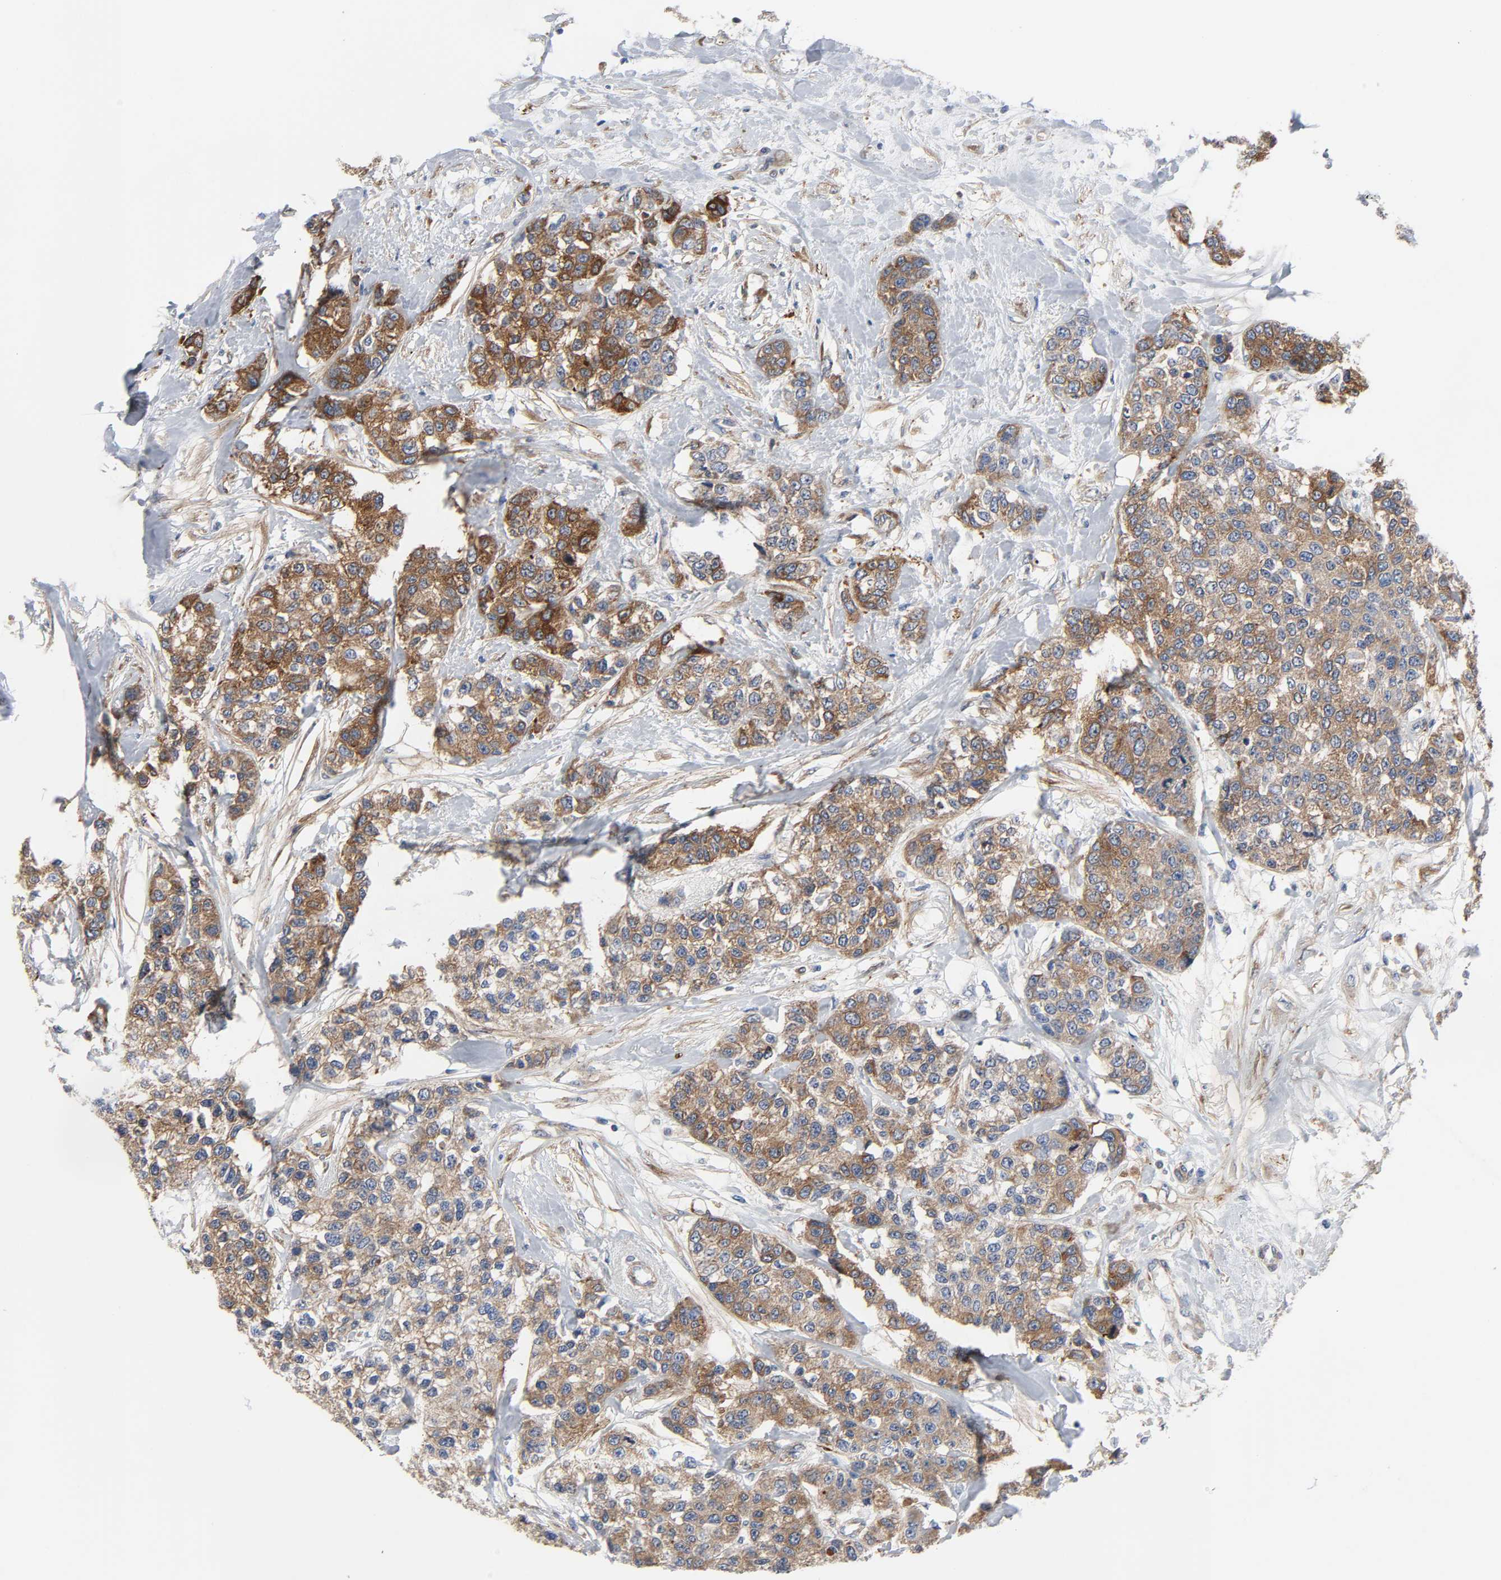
{"staining": {"intensity": "moderate", "quantity": ">75%", "location": "cytoplasmic/membranous"}, "tissue": "breast cancer", "cell_type": "Tumor cells", "image_type": "cancer", "snomed": [{"axis": "morphology", "description": "Duct carcinoma"}, {"axis": "topography", "description": "Breast"}], "caption": "Tumor cells display medium levels of moderate cytoplasmic/membranous positivity in about >75% of cells in human breast infiltrating ductal carcinoma. (DAB (3,3'-diaminobenzidine) IHC with brightfield microscopy, high magnification).", "gene": "ARHGAP1", "patient": {"sex": "female", "age": 51}}